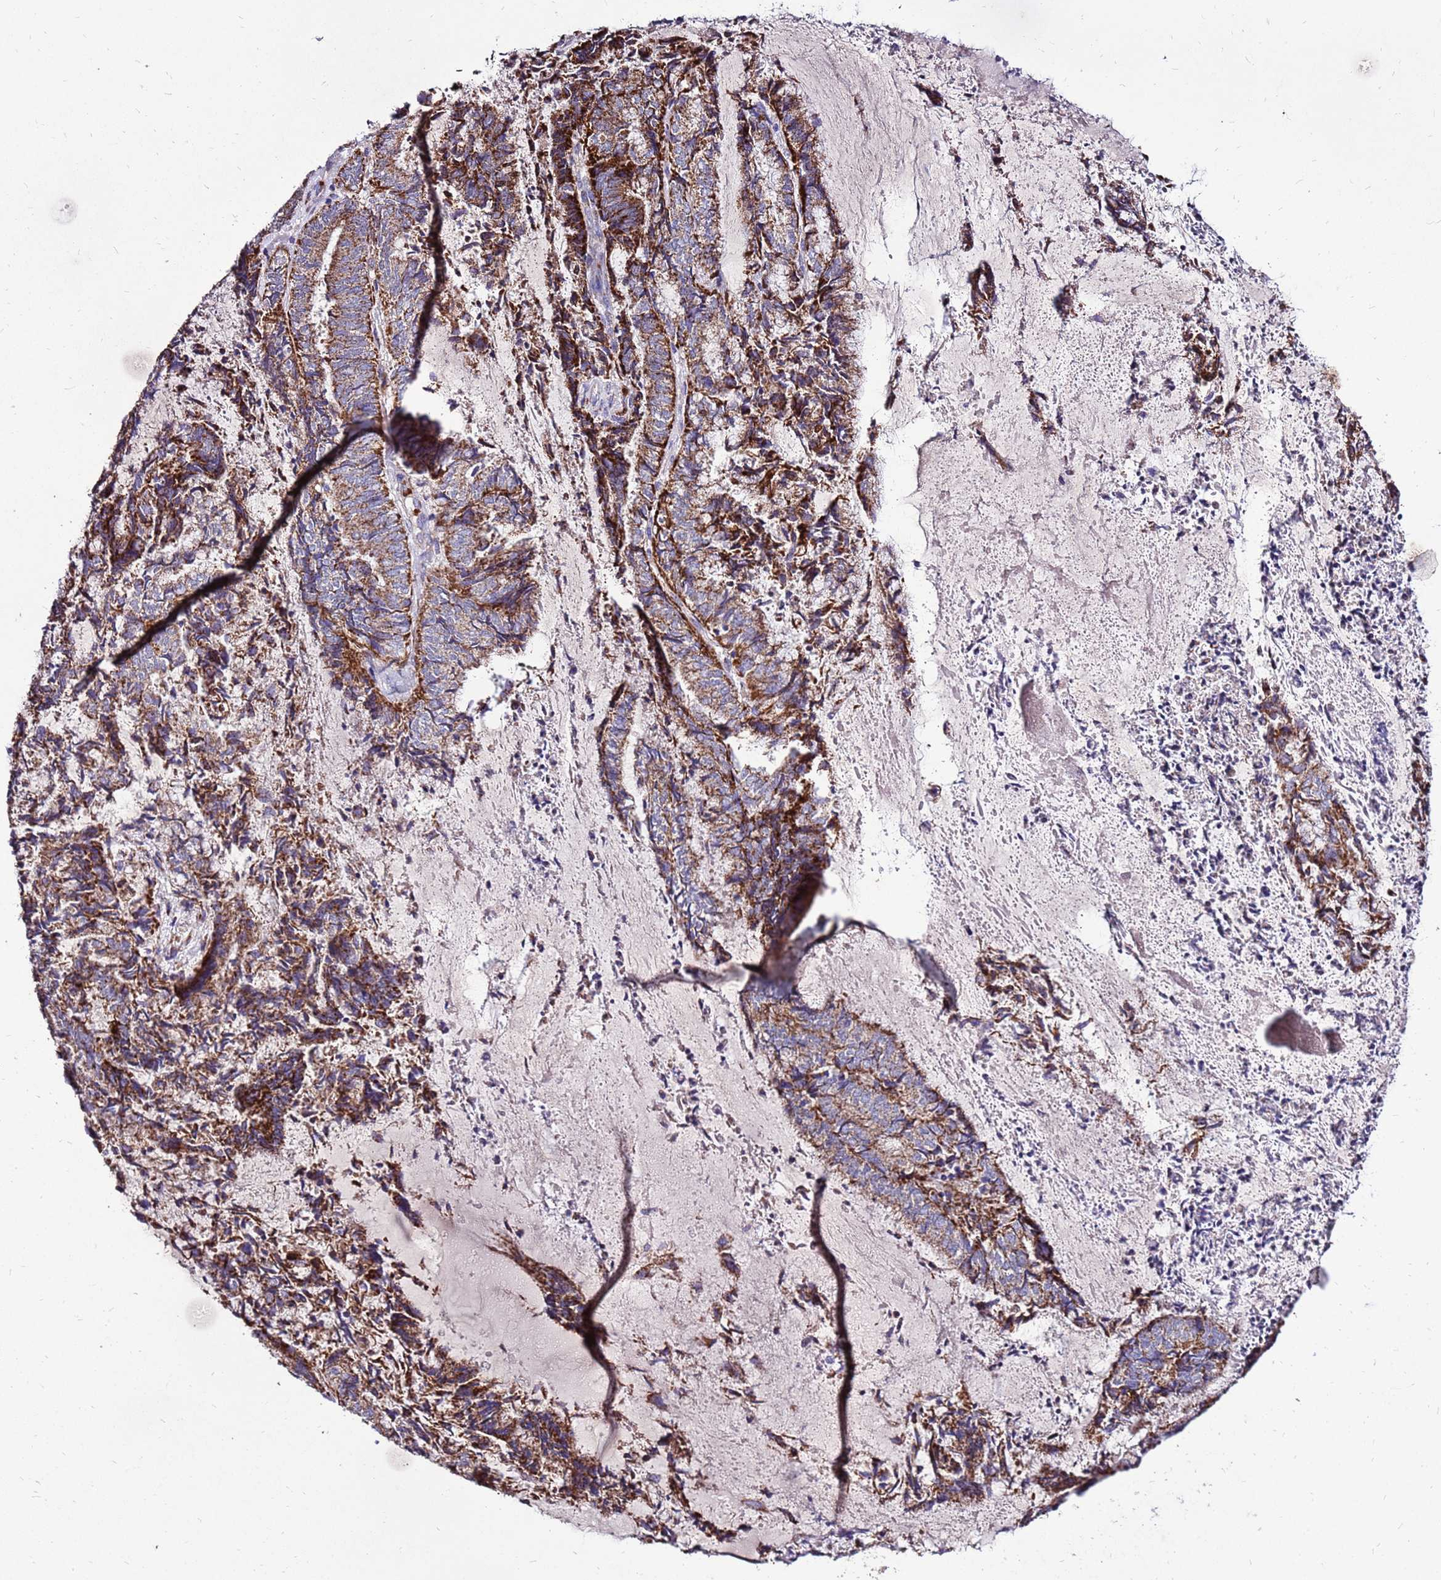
{"staining": {"intensity": "strong", "quantity": ">75%", "location": "cytoplasmic/membranous"}, "tissue": "endometrial cancer", "cell_type": "Tumor cells", "image_type": "cancer", "snomed": [{"axis": "morphology", "description": "Adenocarcinoma, NOS"}, {"axis": "topography", "description": "Endometrium"}], "caption": "Immunohistochemistry (IHC) (DAB (3,3'-diaminobenzidine)) staining of endometrial cancer displays strong cytoplasmic/membranous protein staining in approximately >75% of tumor cells.", "gene": "SPSB3", "patient": {"sex": "female", "age": 80}}